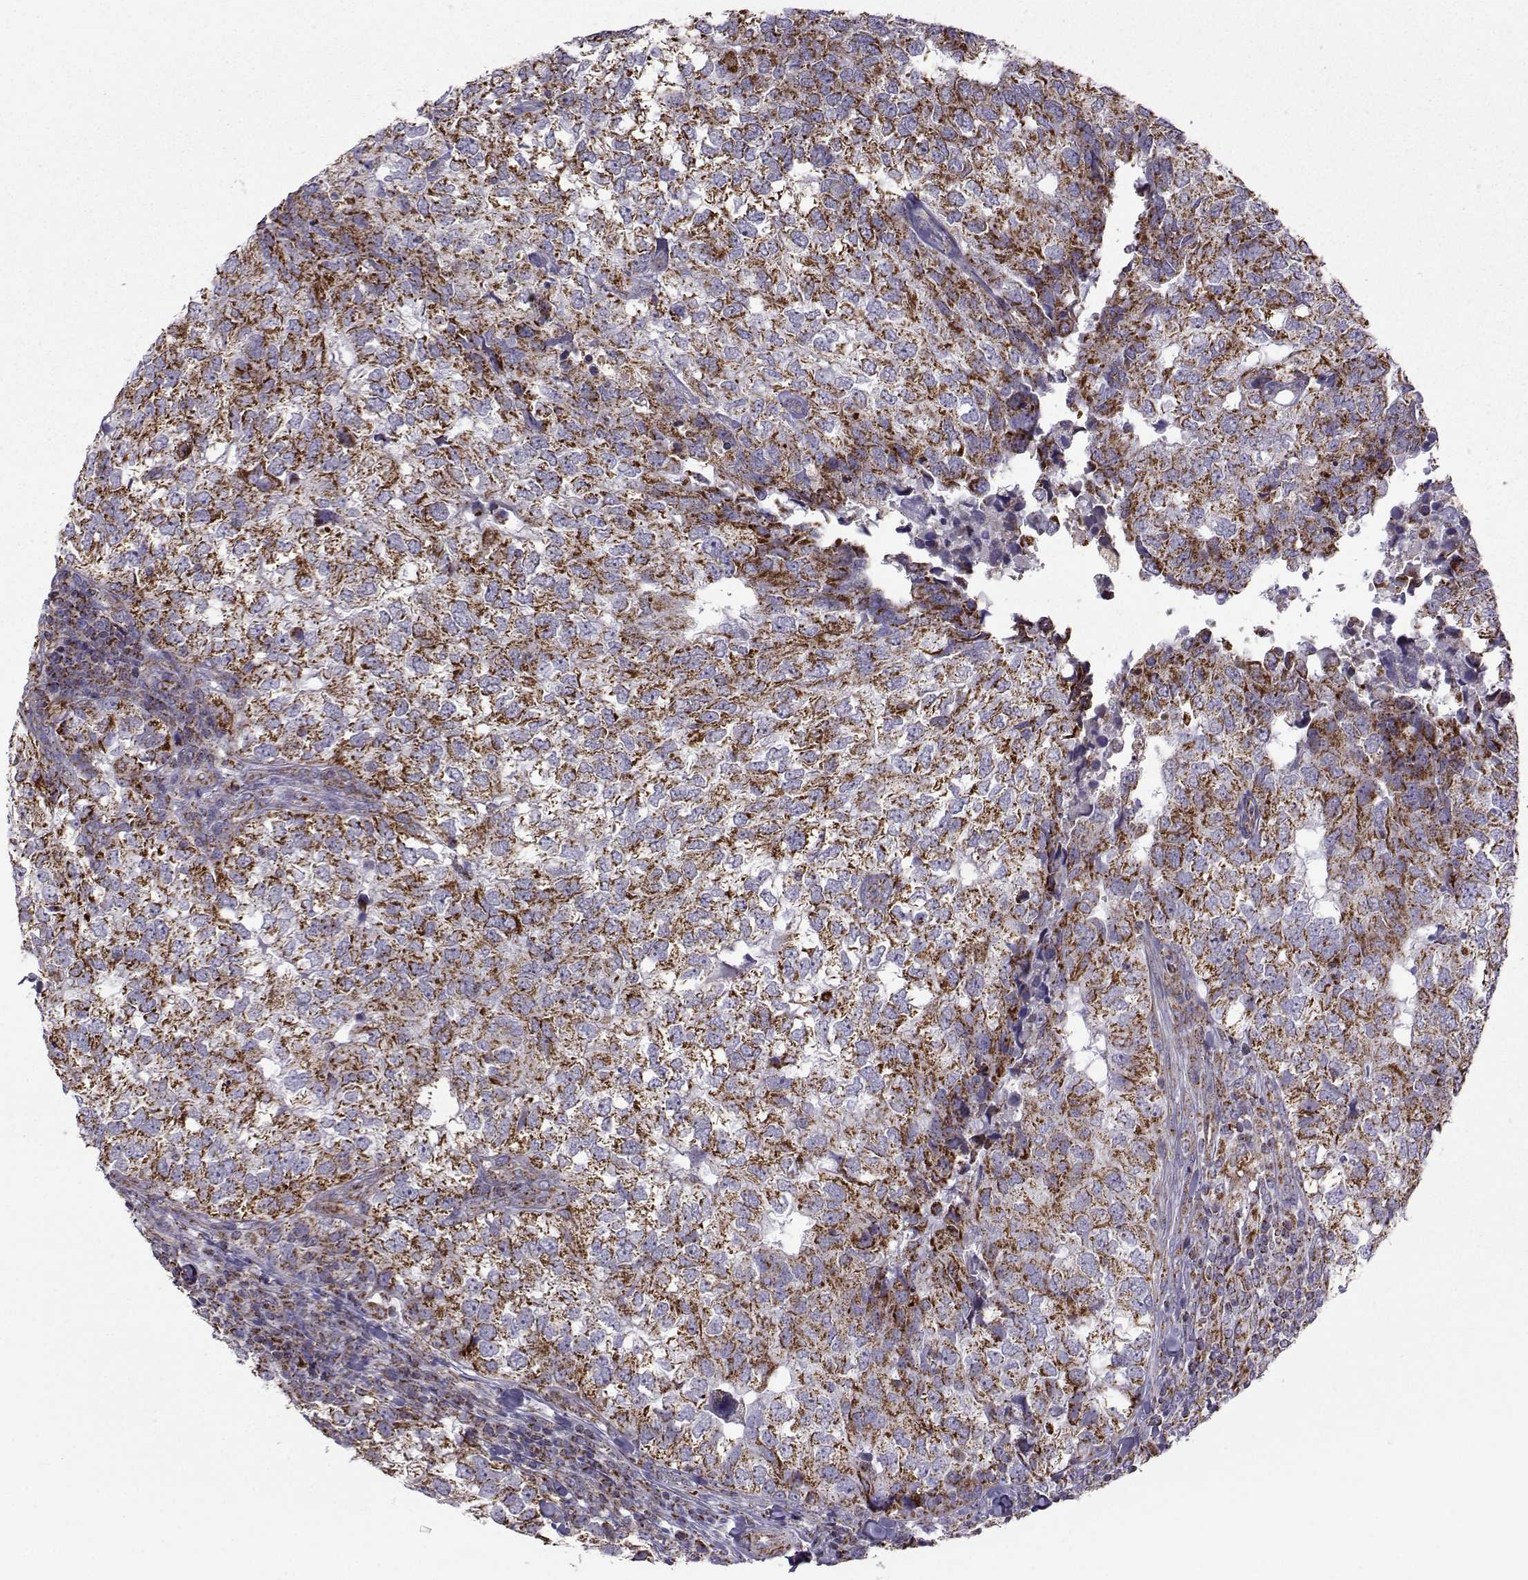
{"staining": {"intensity": "strong", "quantity": ">75%", "location": "cytoplasmic/membranous"}, "tissue": "breast cancer", "cell_type": "Tumor cells", "image_type": "cancer", "snomed": [{"axis": "morphology", "description": "Duct carcinoma"}, {"axis": "topography", "description": "Breast"}], "caption": "Intraductal carcinoma (breast) tissue displays strong cytoplasmic/membranous expression in about >75% of tumor cells, visualized by immunohistochemistry.", "gene": "NECAB3", "patient": {"sex": "female", "age": 30}}